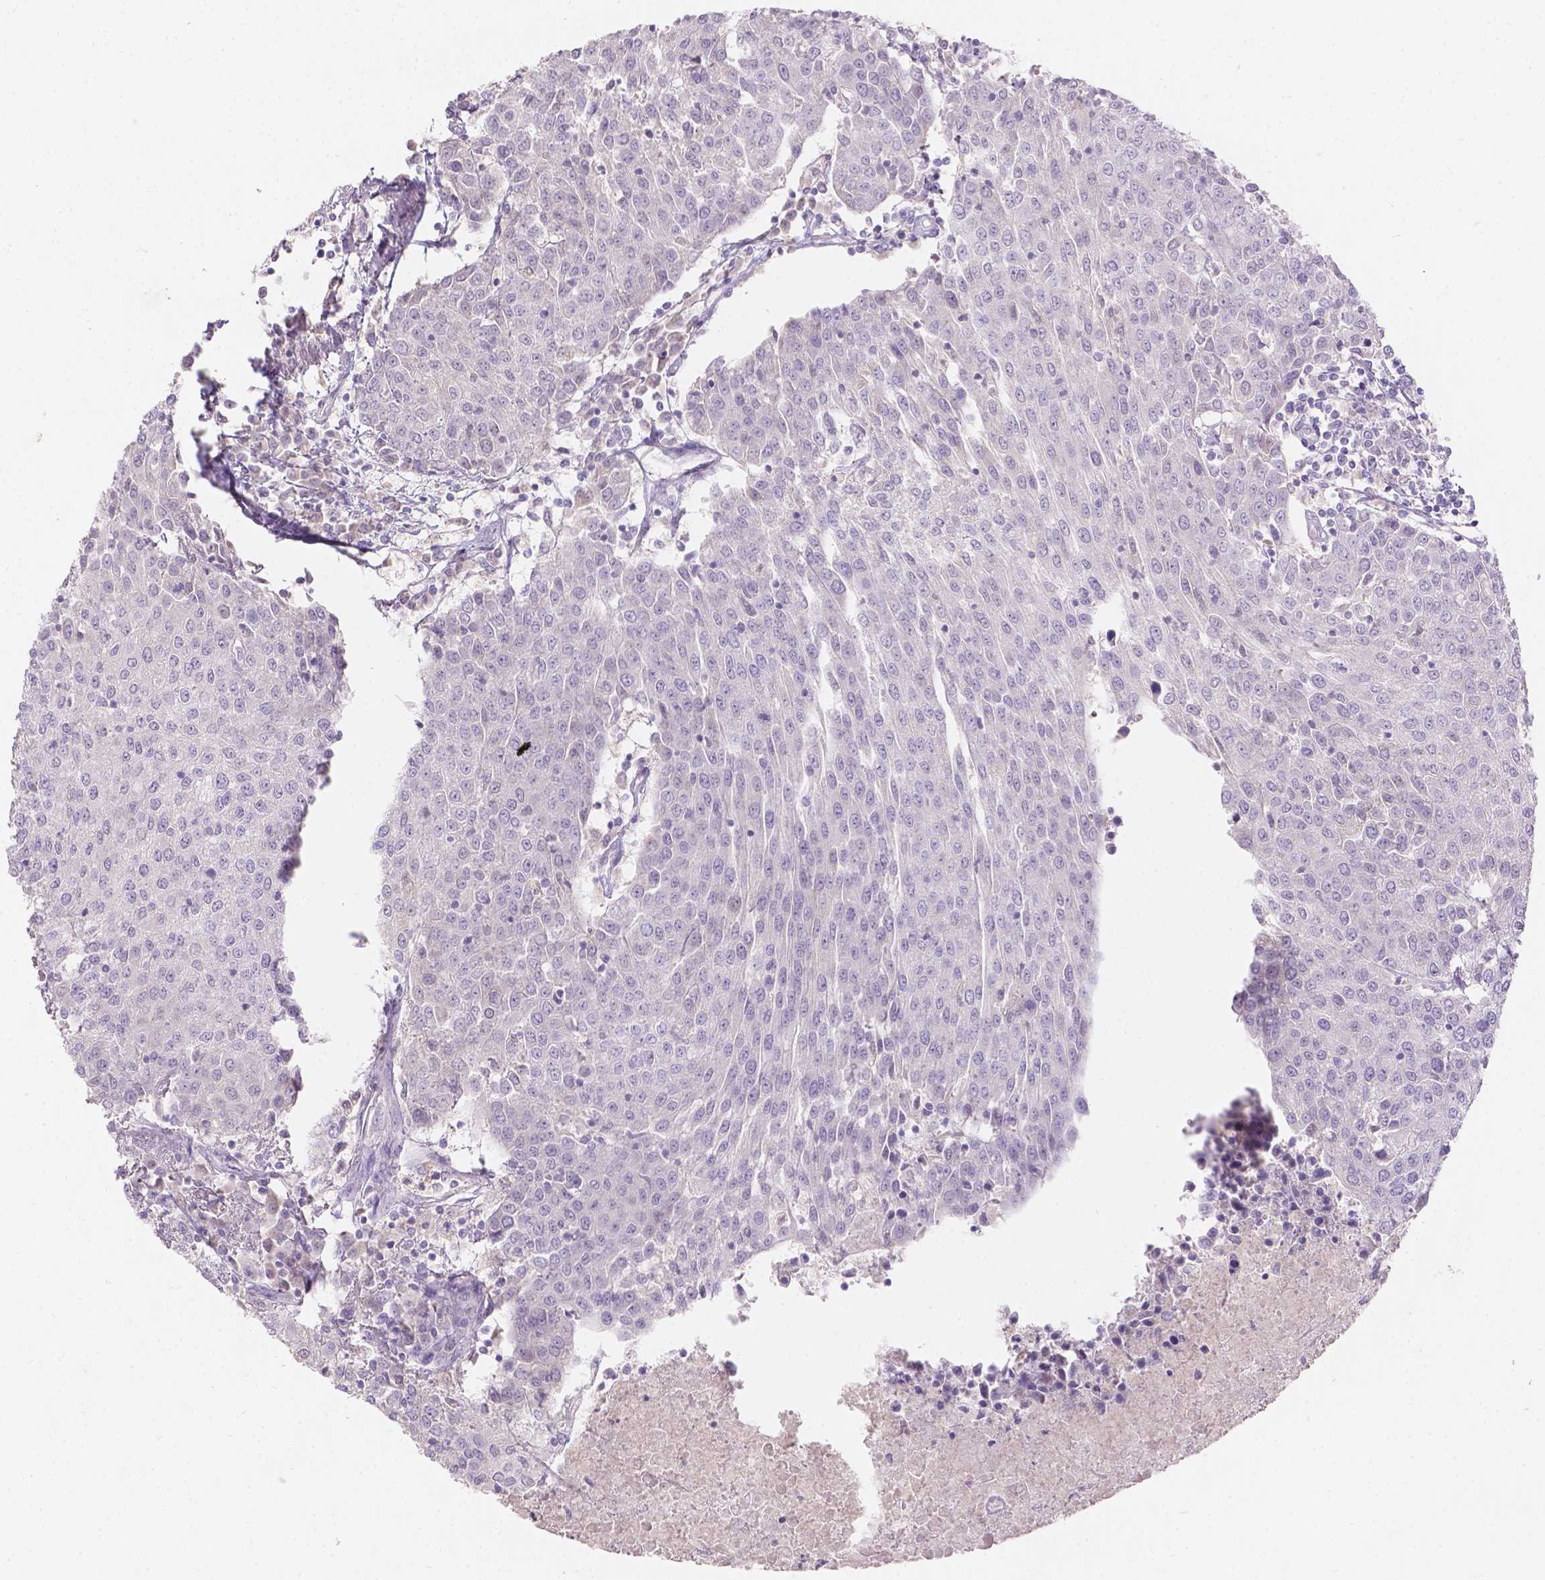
{"staining": {"intensity": "negative", "quantity": "none", "location": "none"}, "tissue": "urothelial cancer", "cell_type": "Tumor cells", "image_type": "cancer", "snomed": [{"axis": "morphology", "description": "Urothelial carcinoma, High grade"}, {"axis": "topography", "description": "Urinary bladder"}], "caption": "Urothelial carcinoma (high-grade) was stained to show a protein in brown. There is no significant positivity in tumor cells.", "gene": "DCAF4L1", "patient": {"sex": "female", "age": 85}}